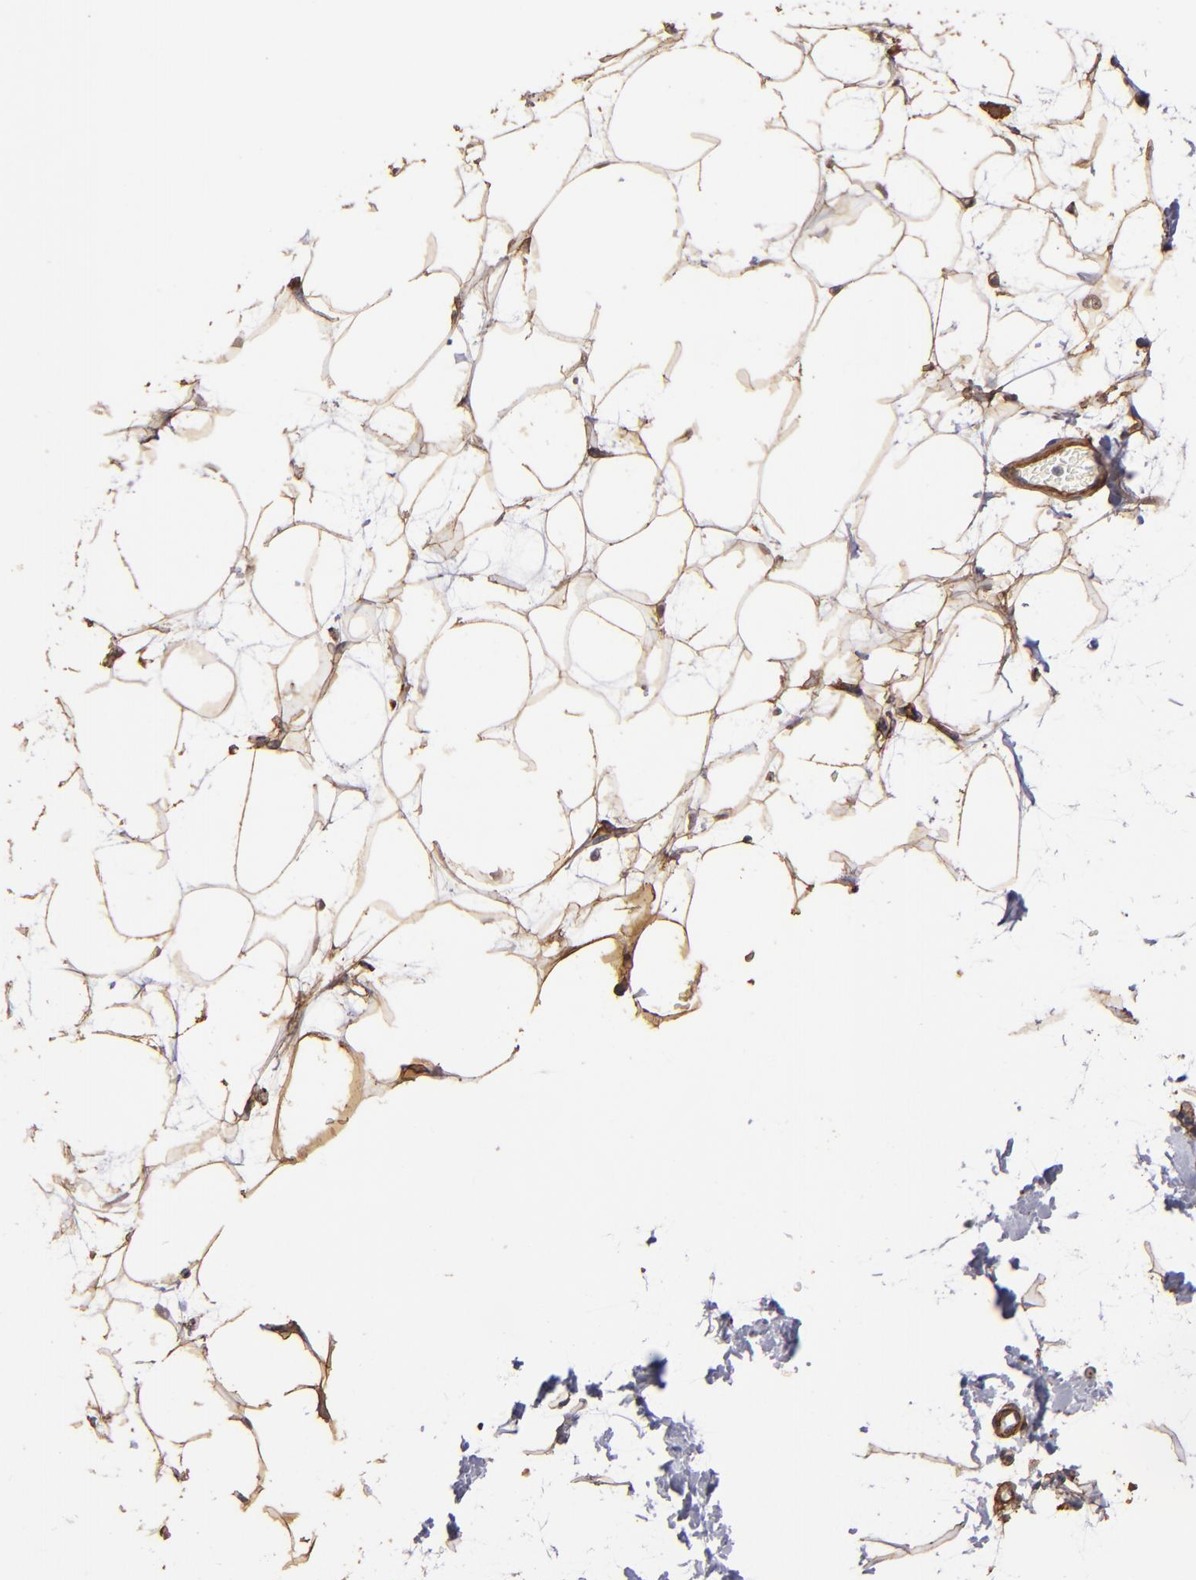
{"staining": {"intensity": "moderate", "quantity": ">75%", "location": "cytoplasmic/membranous"}, "tissue": "breast", "cell_type": "Adipocytes", "image_type": "normal", "snomed": [{"axis": "morphology", "description": "Normal tissue, NOS"}, {"axis": "topography", "description": "Breast"}], "caption": "DAB immunohistochemical staining of normal human breast exhibits moderate cytoplasmic/membranous protein staining in about >75% of adipocytes.", "gene": "LAMC1", "patient": {"sex": "female", "age": 23}}